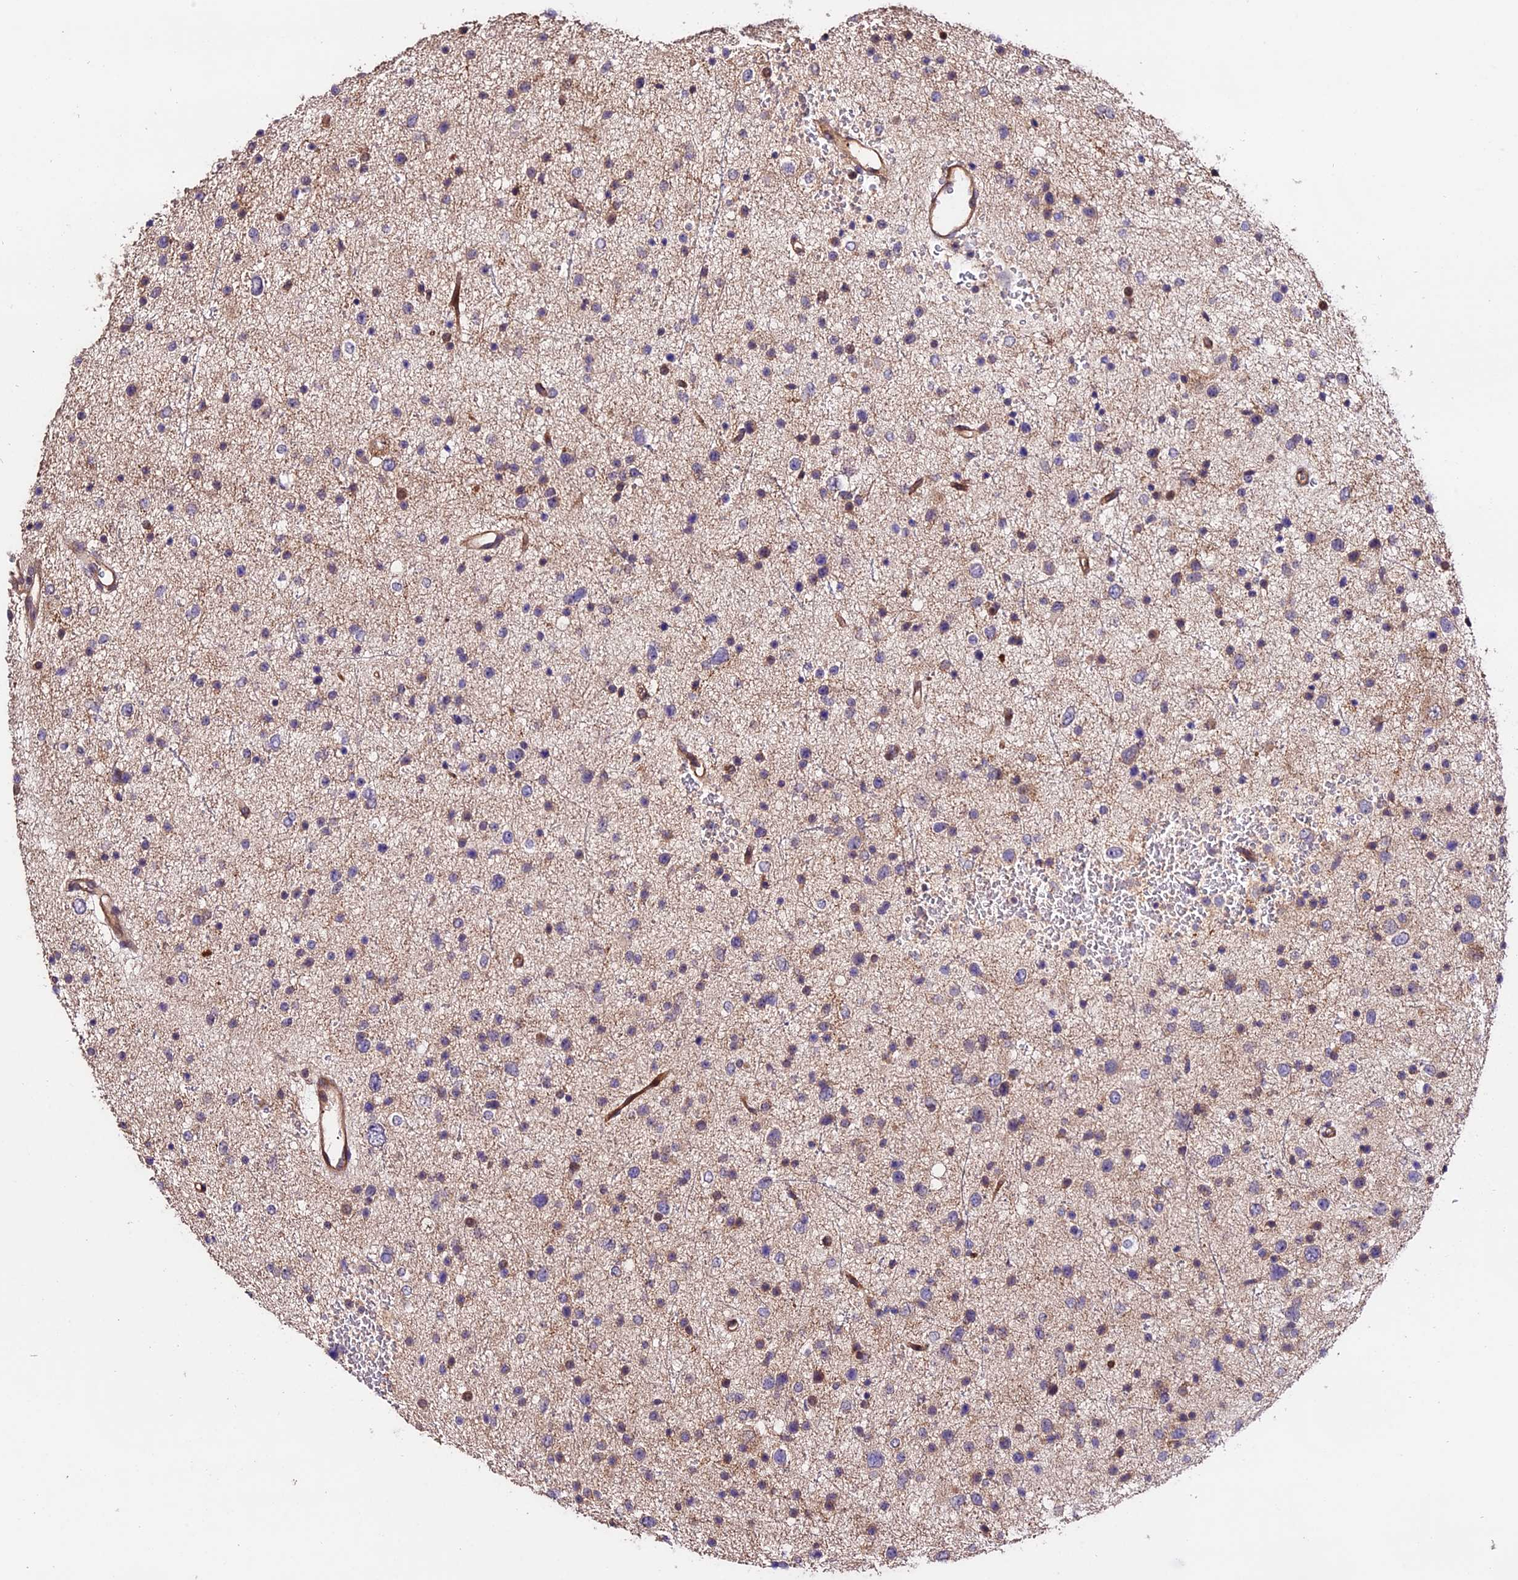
{"staining": {"intensity": "negative", "quantity": "none", "location": "none"}, "tissue": "glioma", "cell_type": "Tumor cells", "image_type": "cancer", "snomed": [{"axis": "morphology", "description": "Glioma, malignant, Low grade"}, {"axis": "topography", "description": "Brain"}], "caption": "Immunohistochemistry histopathology image of human low-grade glioma (malignant) stained for a protein (brown), which demonstrates no positivity in tumor cells.", "gene": "CES3", "patient": {"sex": "female", "age": 37}}